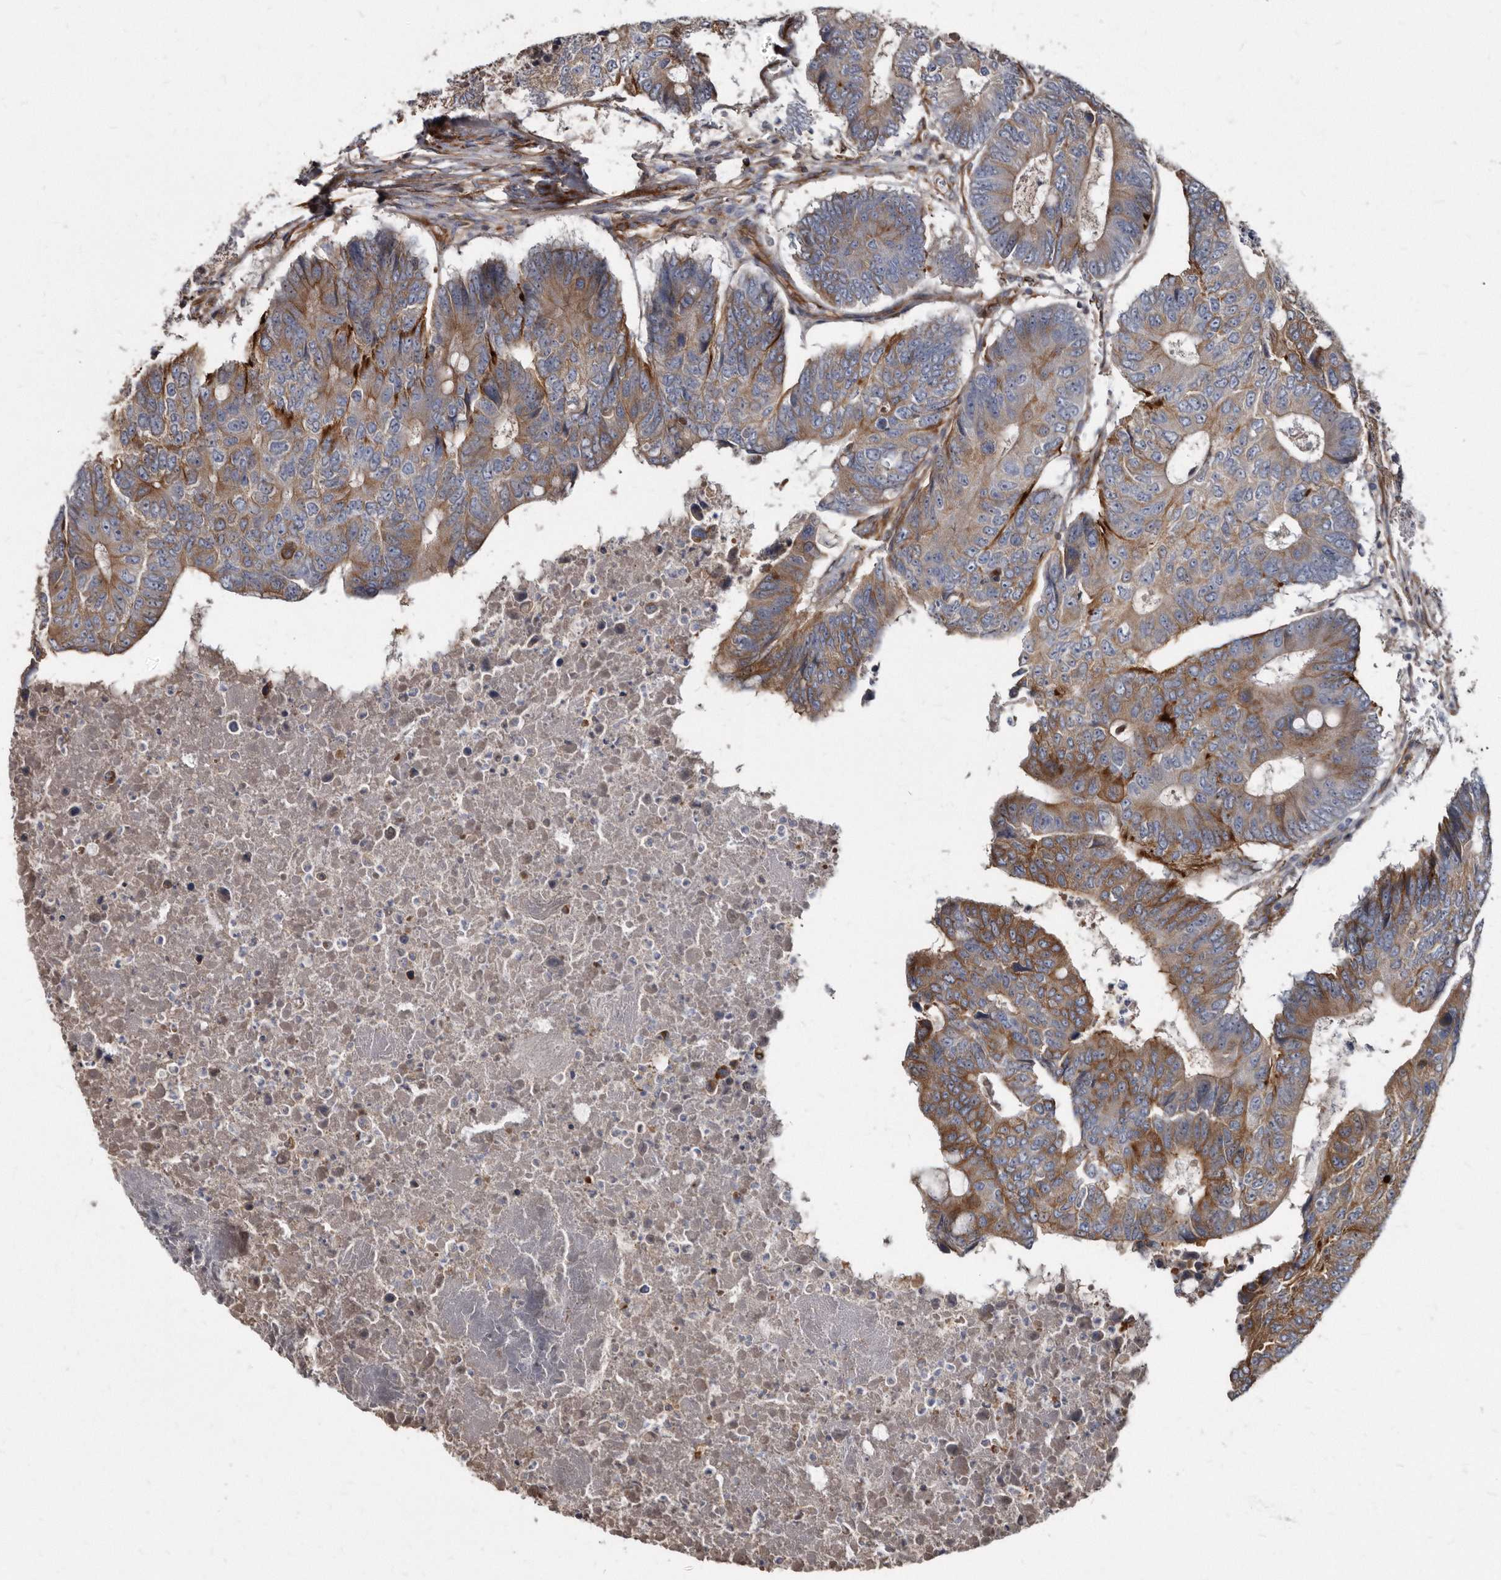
{"staining": {"intensity": "moderate", "quantity": ">75%", "location": "cytoplasmic/membranous"}, "tissue": "colorectal cancer", "cell_type": "Tumor cells", "image_type": "cancer", "snomed": [{"axis": "morphology", "description": "Adenocarcinoma, NOS"}, {"axis": "topography", "description": "Colon"}], "caption": "Moderate cytoplasmic/membranous protein positivity is appreciated in approximately >75% of tumor cells in adenocarcinoma (colorectal).", "gene": "KCTD20", "patient": {"sex": "male", "age": 87}}